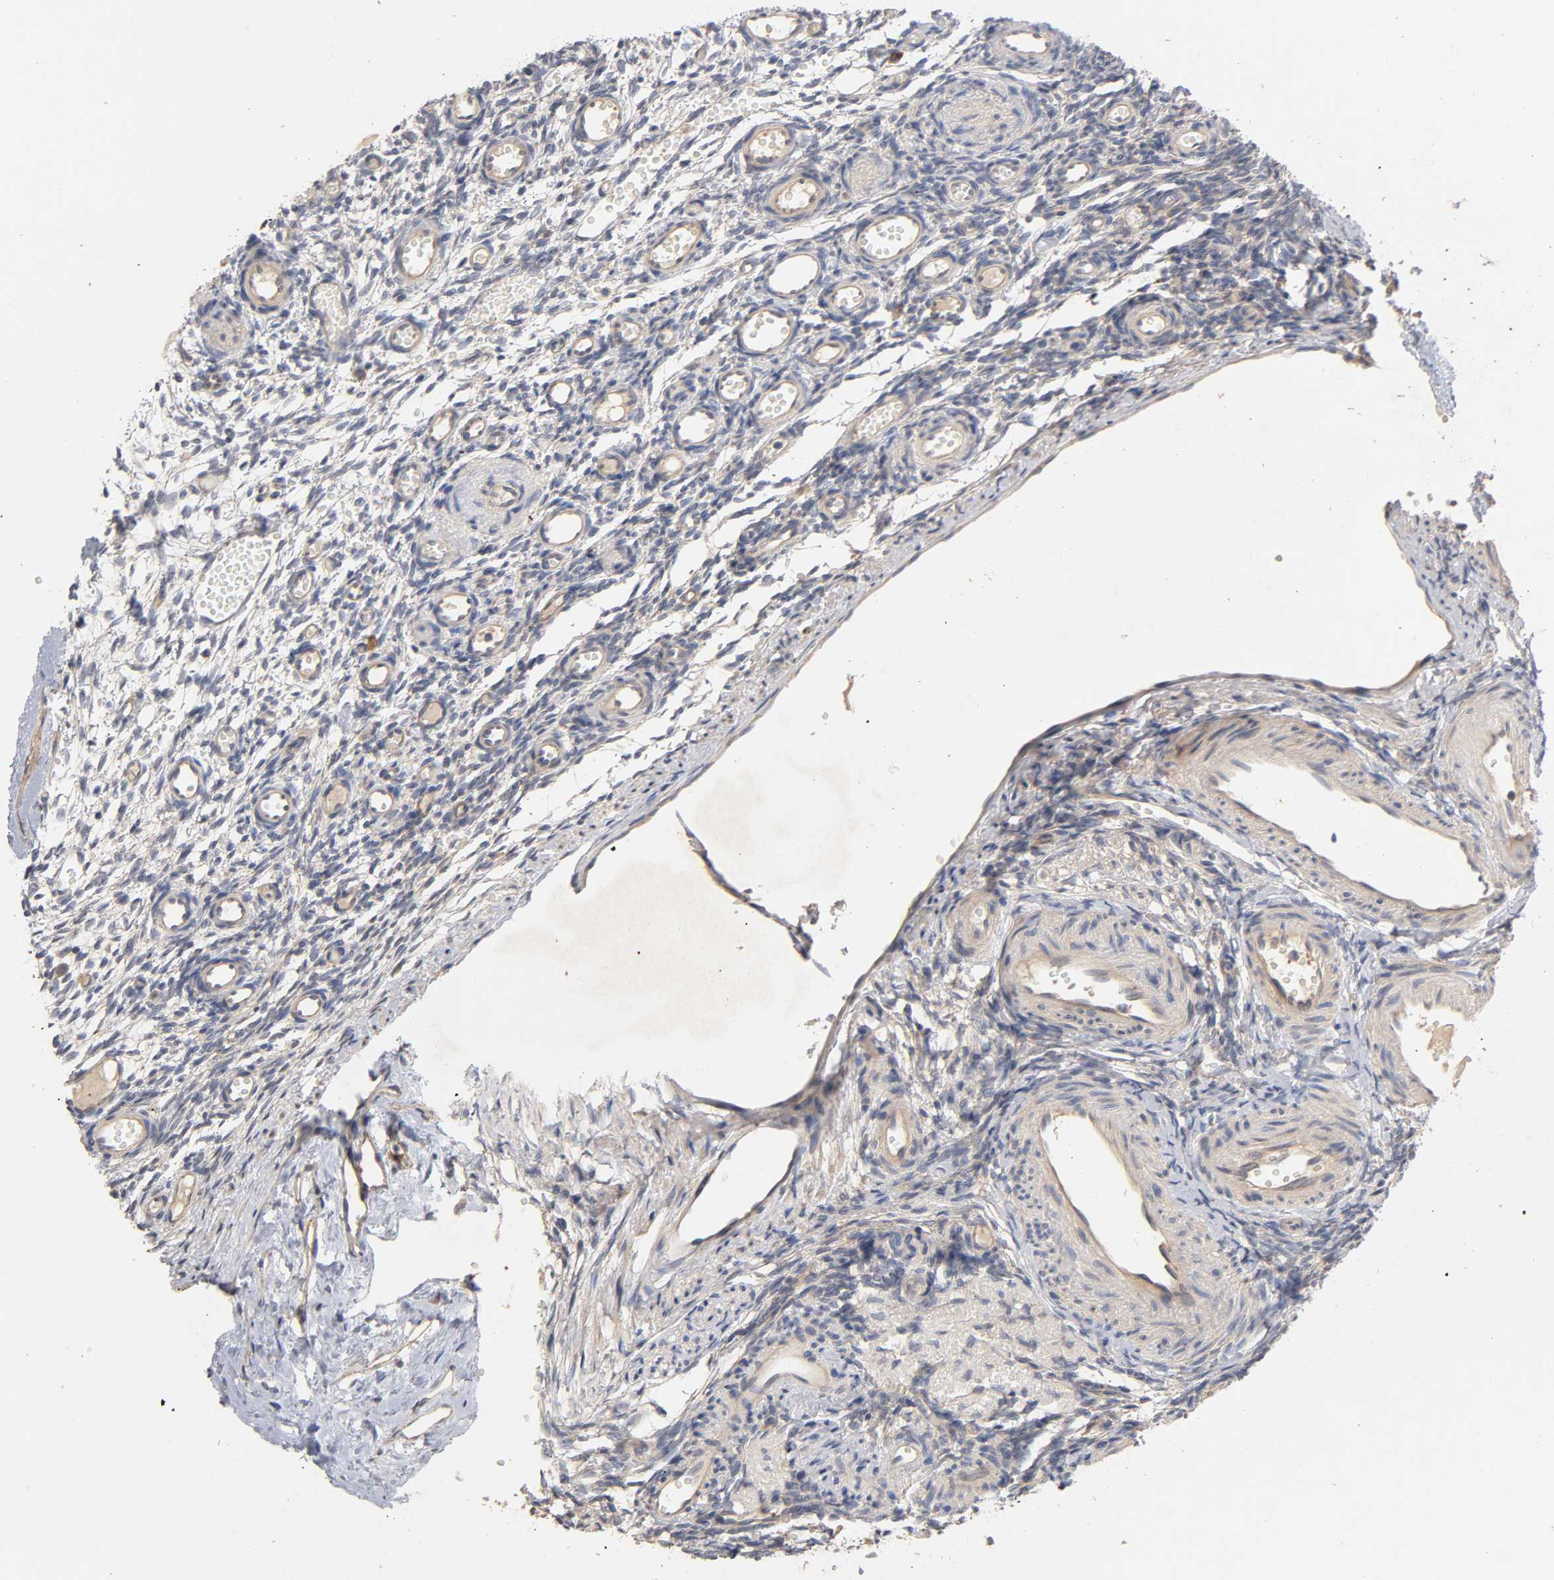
{"staining": {"intensity": "weak", "quantity": ">75%", "location": "cytoplasmic/membranous"}, "tissue": "ovary", "cell_type": "Ovarian stroma cells", "image_type": "normal", "snomed": [{"axis": "morphology", "description": "Normal tissue, NOS"}, {"axis": "topography", "description": "Ovary"}], "caption": "The histopathology image shows immunohistochemical staining of normal ovary. There is weak cytoplasmic/membranous positivity is present in about >75% of ovarian stroma cells. The protein is shown in brown color, while the nuclei are stained blue.", "gene": "PDZD11", "patient": {"sex": "female", "age": 35}}